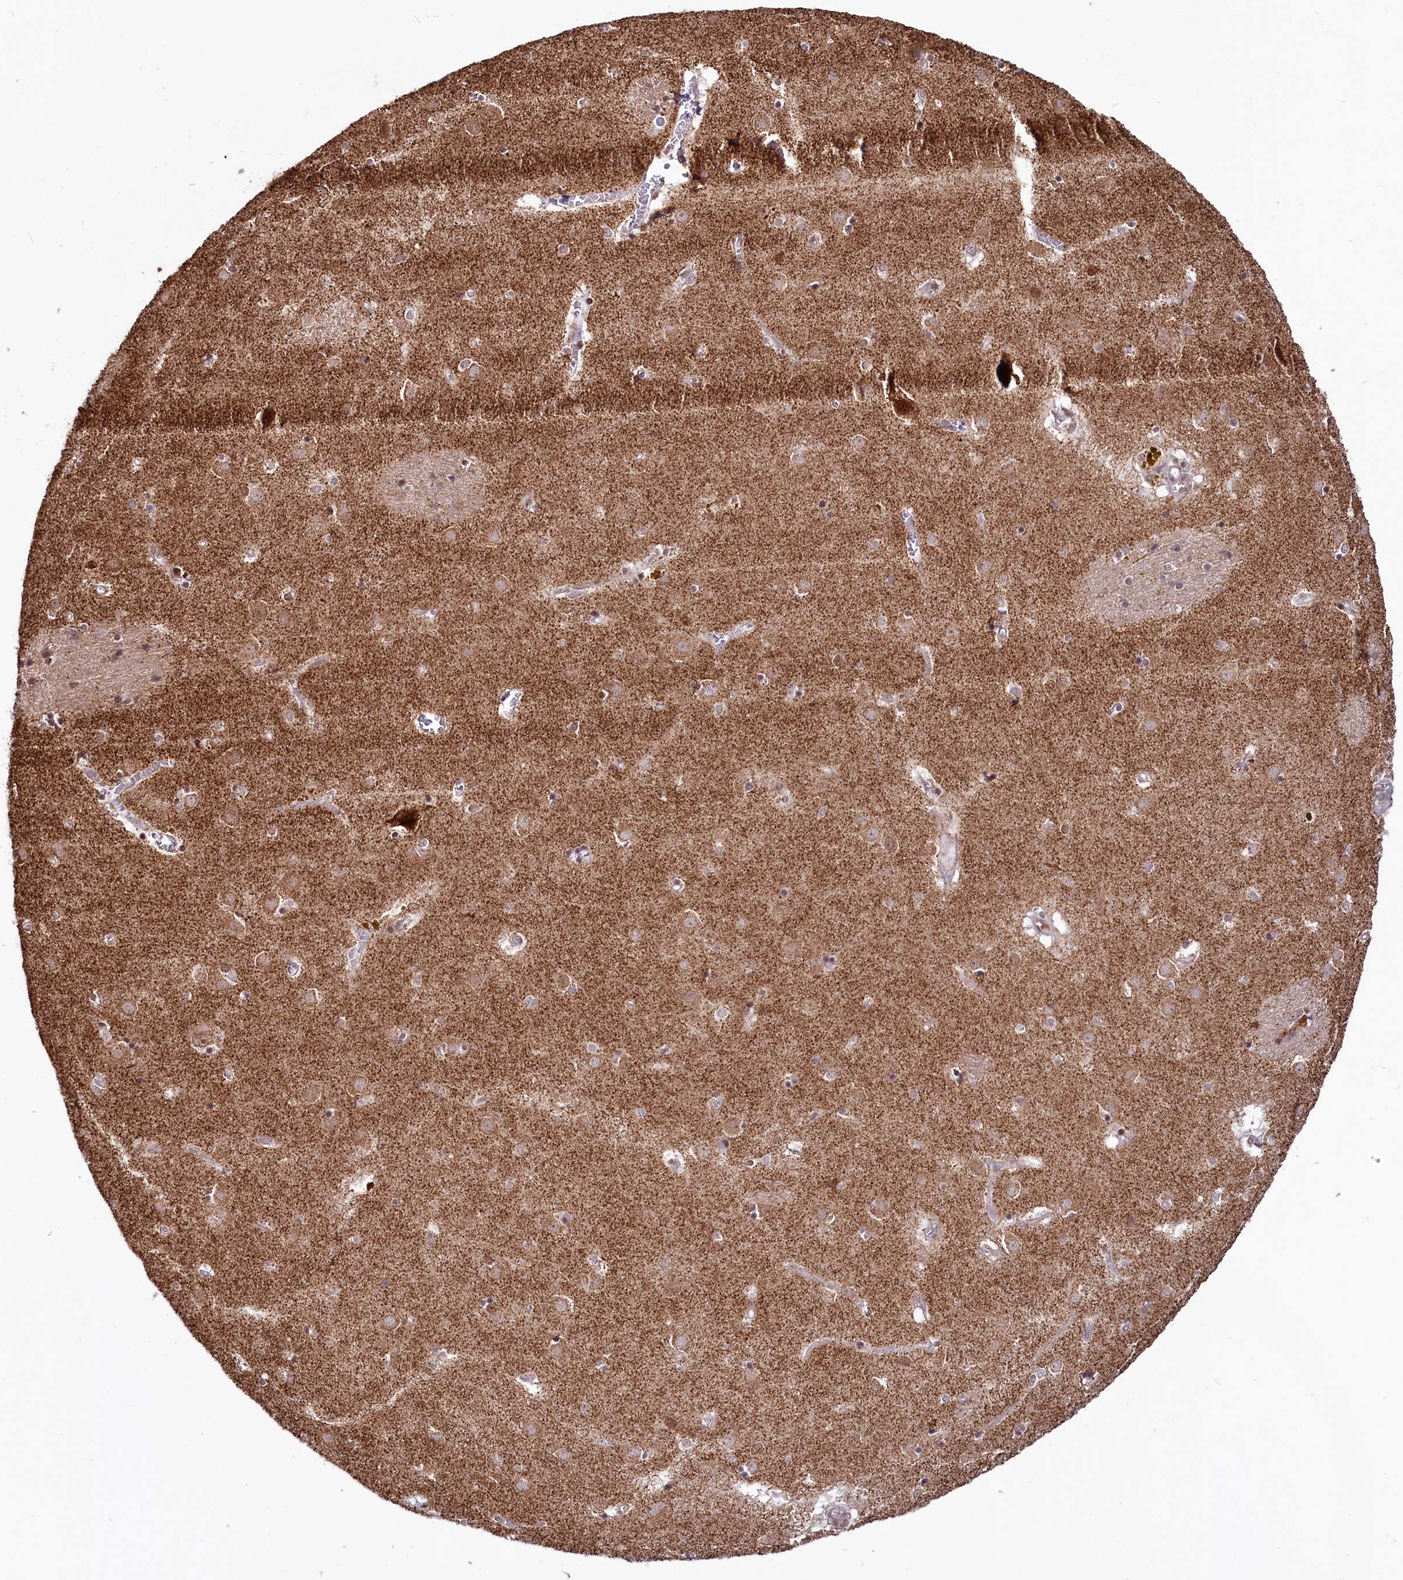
{"staining": {"intensity": "weak", "quantity": "<25%", "location": "cytoplasmic/membranous"}, "tissue": "caudate", "cell_type": "Glial cells", "image_type": "normal", "snomed": [{"axis": "morphology", "description": "Normal tissue, NOS"}, {"axis": "topography", "description": "Lateral ventricle wall"}], "caption": "Caudate was stained to show a protein in brown. There is no significant staining in glial cells. Nuclei are stained in blue.", "gene": "PHC3", "patient": {"sex": "male", "age": 70}}